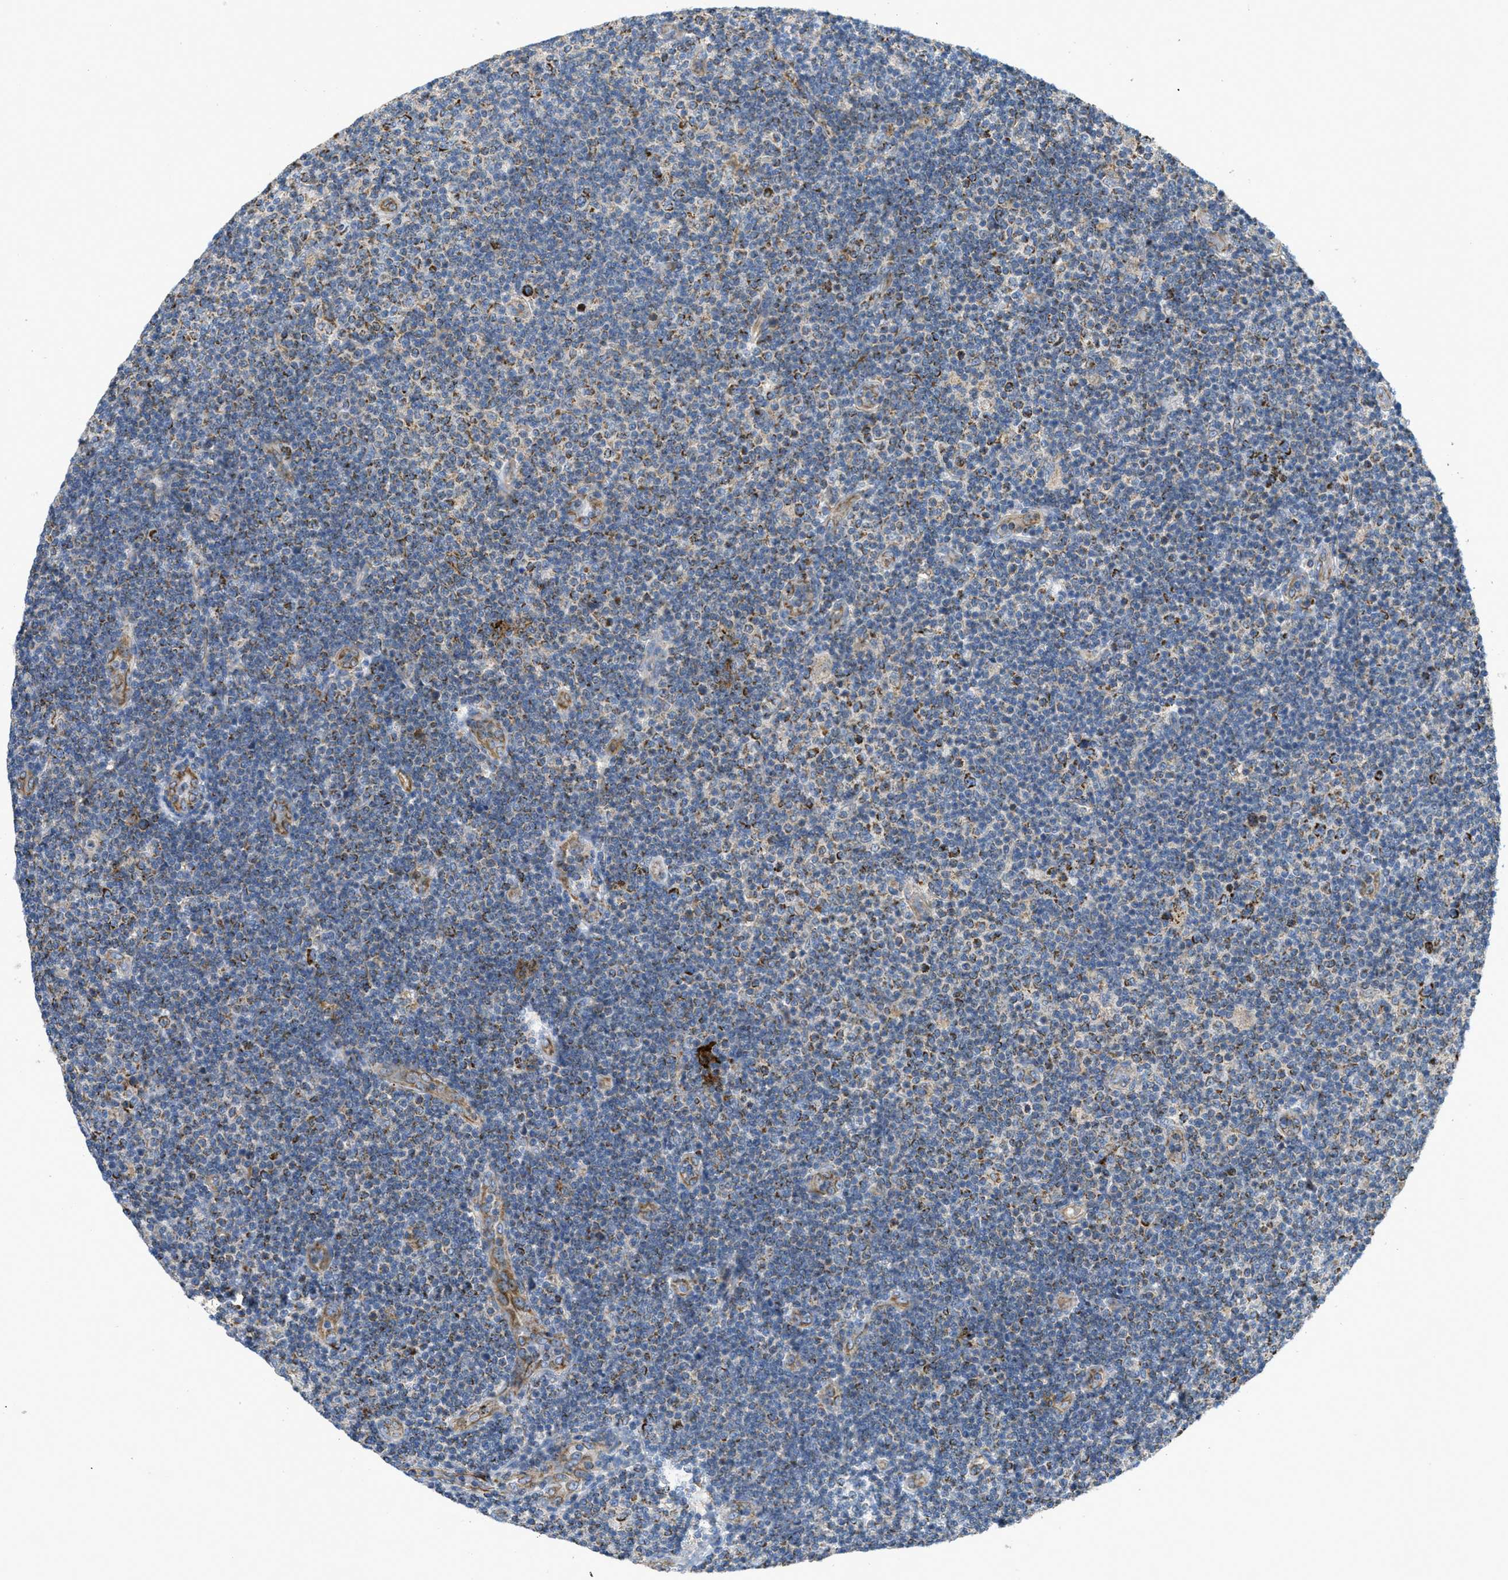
{"staining": {"intensity": "strong", "quantity": "<25%", "location": "cytoplasmic/membranous"}, "tissue": "lymphoma", "cell_type": "Tumor cells", "image_type": "cancer", "snomed": [{"axis": "morphology", "description": "Malignant lymphoma, non-Hodgkin's type, Low grade"}, {"axis": "topography", "description": "Lymph node"}], "caption": "The image shows immunohistochemical staining of lymphoma. There is strong cytoplasmic/membranous expression is appreciated in about <25% of tumor cells.", "gene": "BTN3A1", "patient": {"sex": "male", "age": 83}}